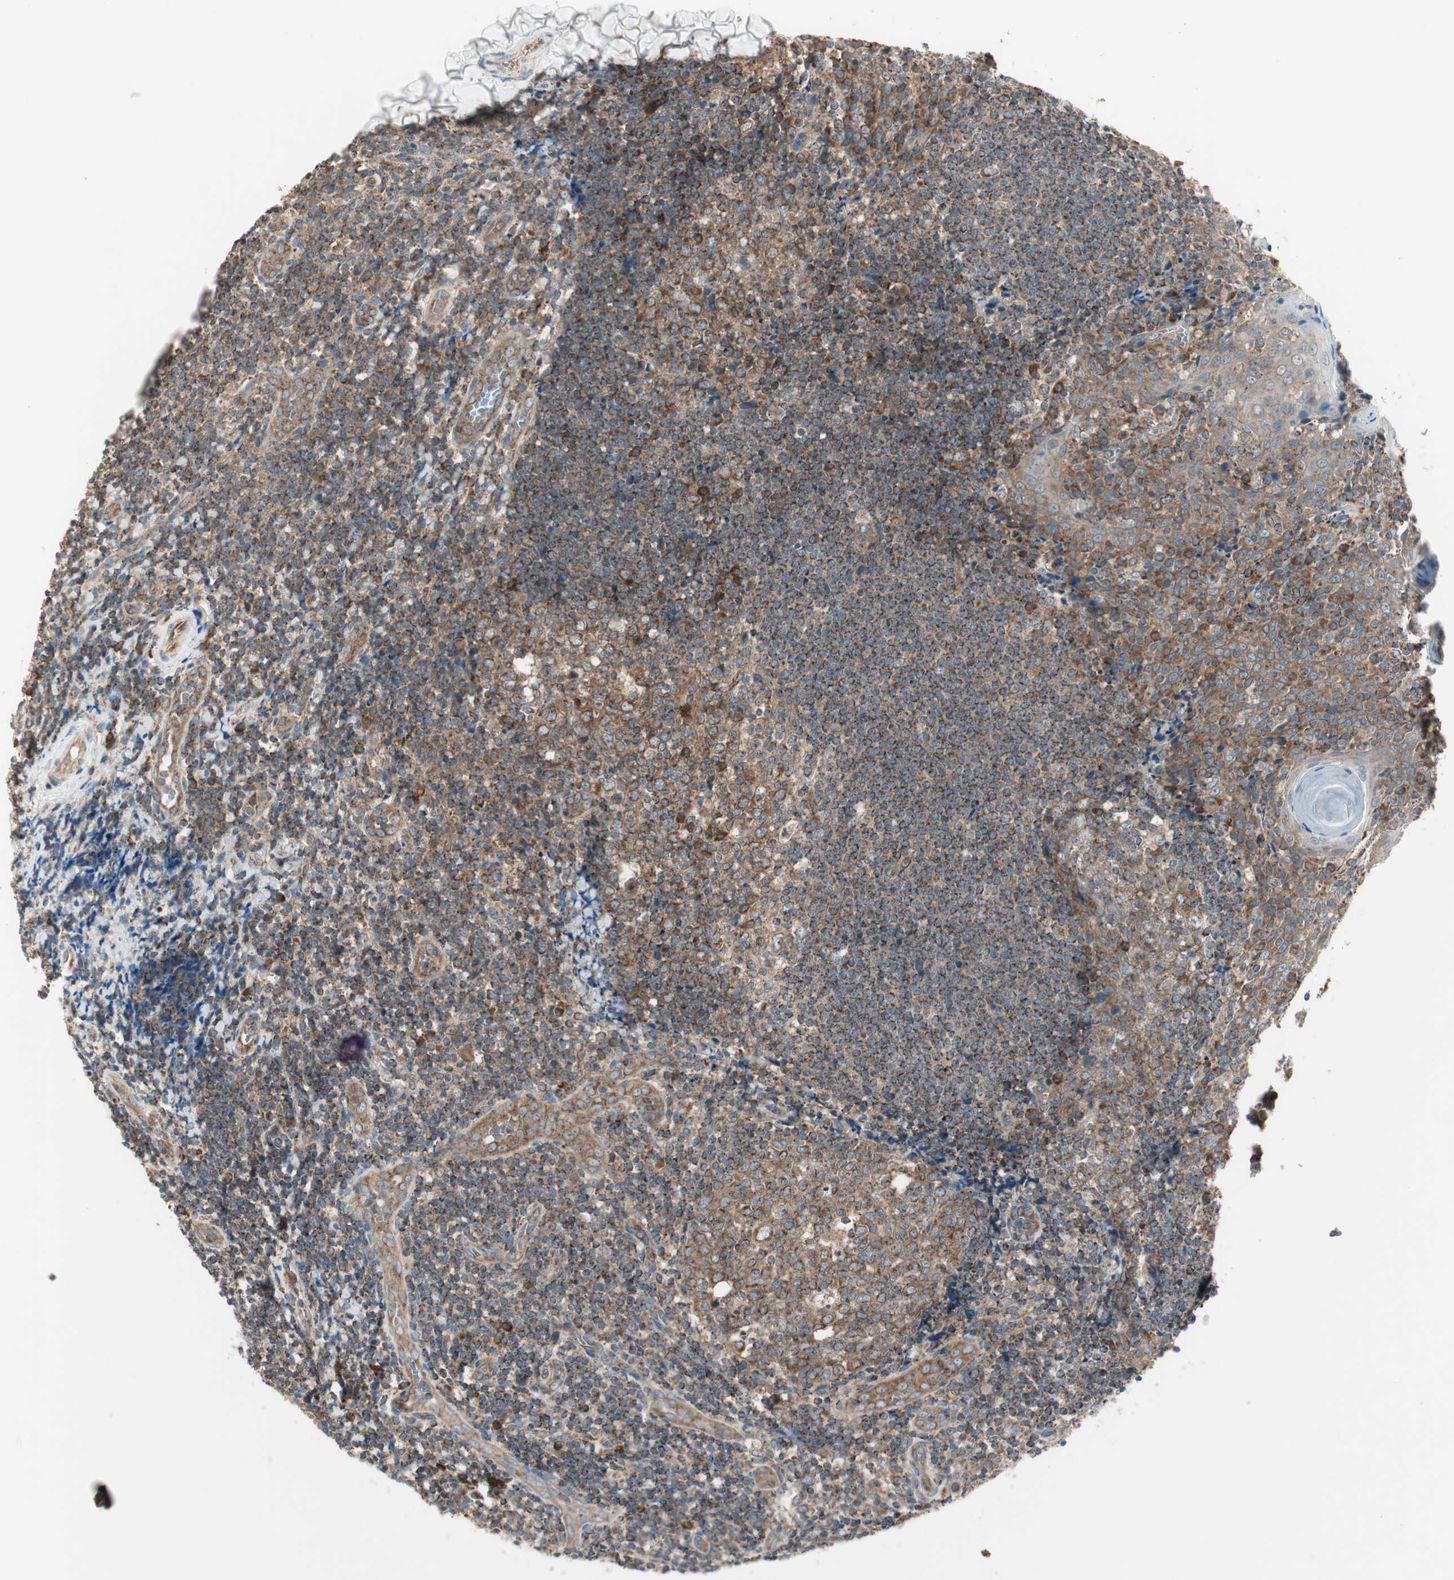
{"staining": {"intensity": "strong", "quantity": ">75%", "location": "cytoplasmic/membranous"}, "tissue": "tonsil", "cell_type": "Germinal center cells", "image_type": "normal", "snomed": [{"axis": "morphology", "description": "Normal tissue, NOS"}, {"axis": "topography", "description": "Tonsil"}], "caption": "An immunohistochemistry image of benign tissue is shown. Protein staining in brown labels strong cytoplasmic/membranous positivity in tonsil within germinal center cells.", "gene": "CHADL", "patient": {"sex": "male", "age": 31}}